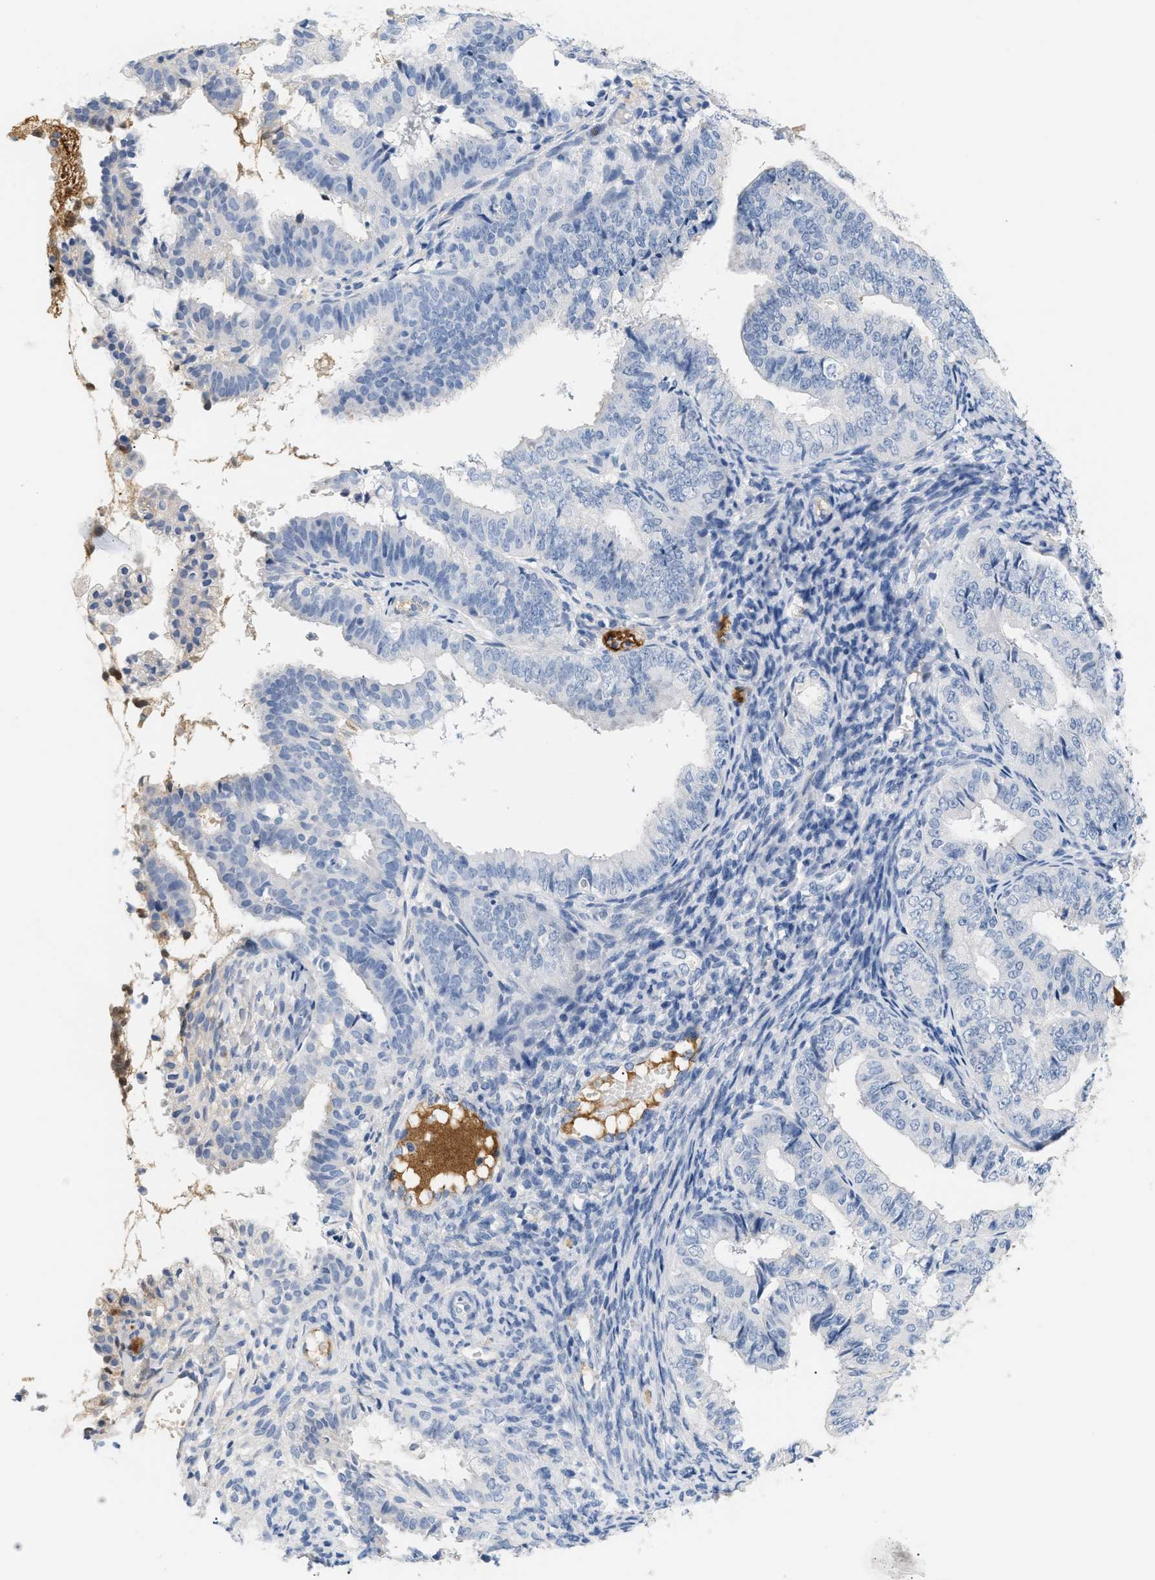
{"staining": {"intensity": "negative", "quantity": "none", "location": "none"}, "tissue": "endometrial cancer", "cell_type": "Tumor cells", "image_type": "cancer", "snomed": [{"axis": "morphology", "description": "Adenocarcinoma, NOS"}, {"axis": "topography", "description": "Endometrium"}], "caption": "Immunohistochemistry photomicrograph of endometrial adenocarcinoma stained for a protein (brown), which shows no staining in tumor cells.", "gene": "CFH", "patient": {"sex": "female", "age": 63}}